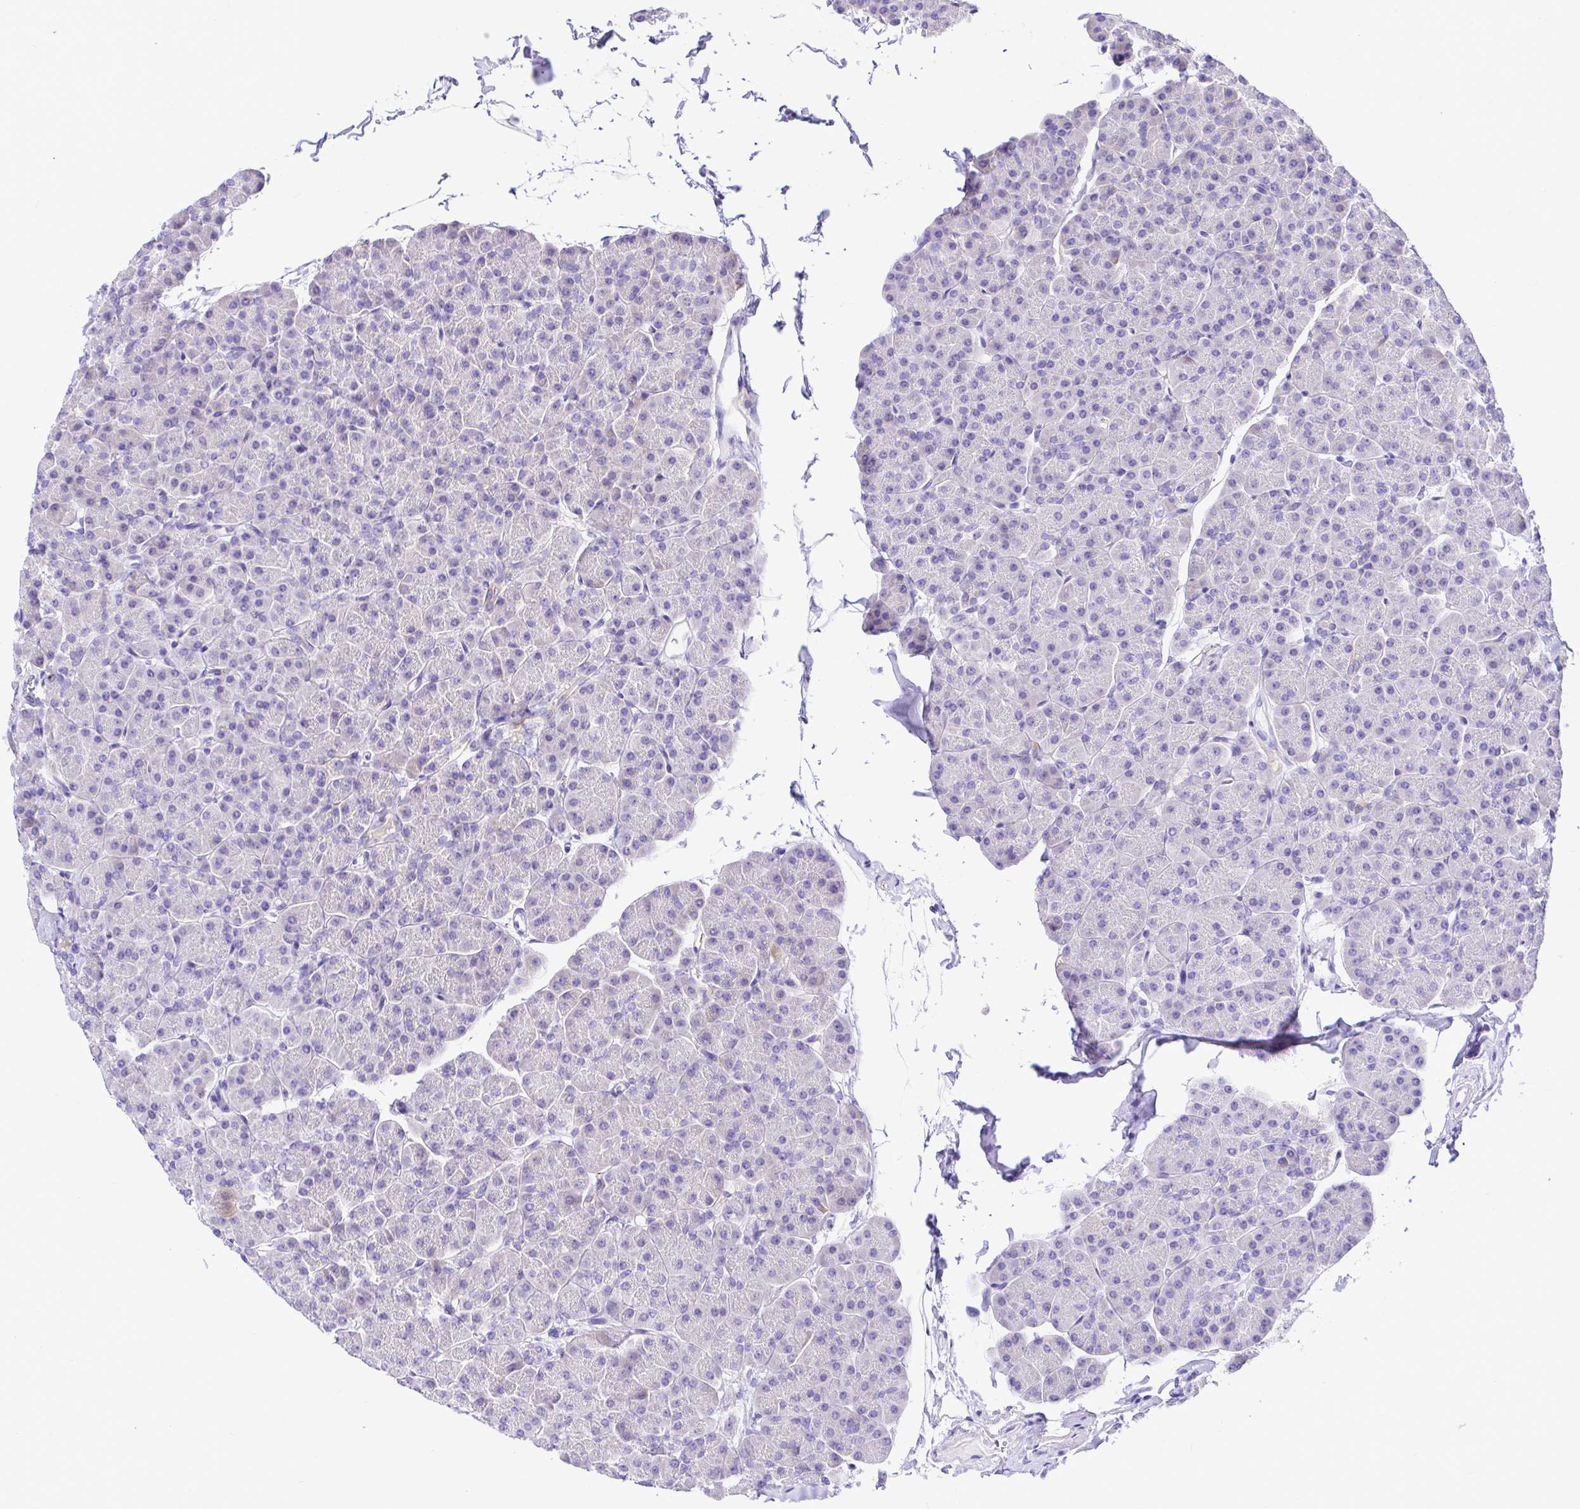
{"staining": {"intensity": "negative", "quantity": "none", "location": "none"}, "tissue": "pancreas", "cell_type": "Exocrine glandular cells", "image_type": "normal", "snomed": [{"axis": "morphology", "description": "Normal tissue, NOS"}, {"axis": "topography", "description": "Pancreas"}, {"axis": "topography", "description": "Peripheral nerve tissue"}], "caption": "This is an immunohistochemistry (IHC) micrograph of benign human pancreas. There is no positivity in exocrine glandular cells.", "gene": "BACE2", "patient": {"sex": "male", "age": 54}}